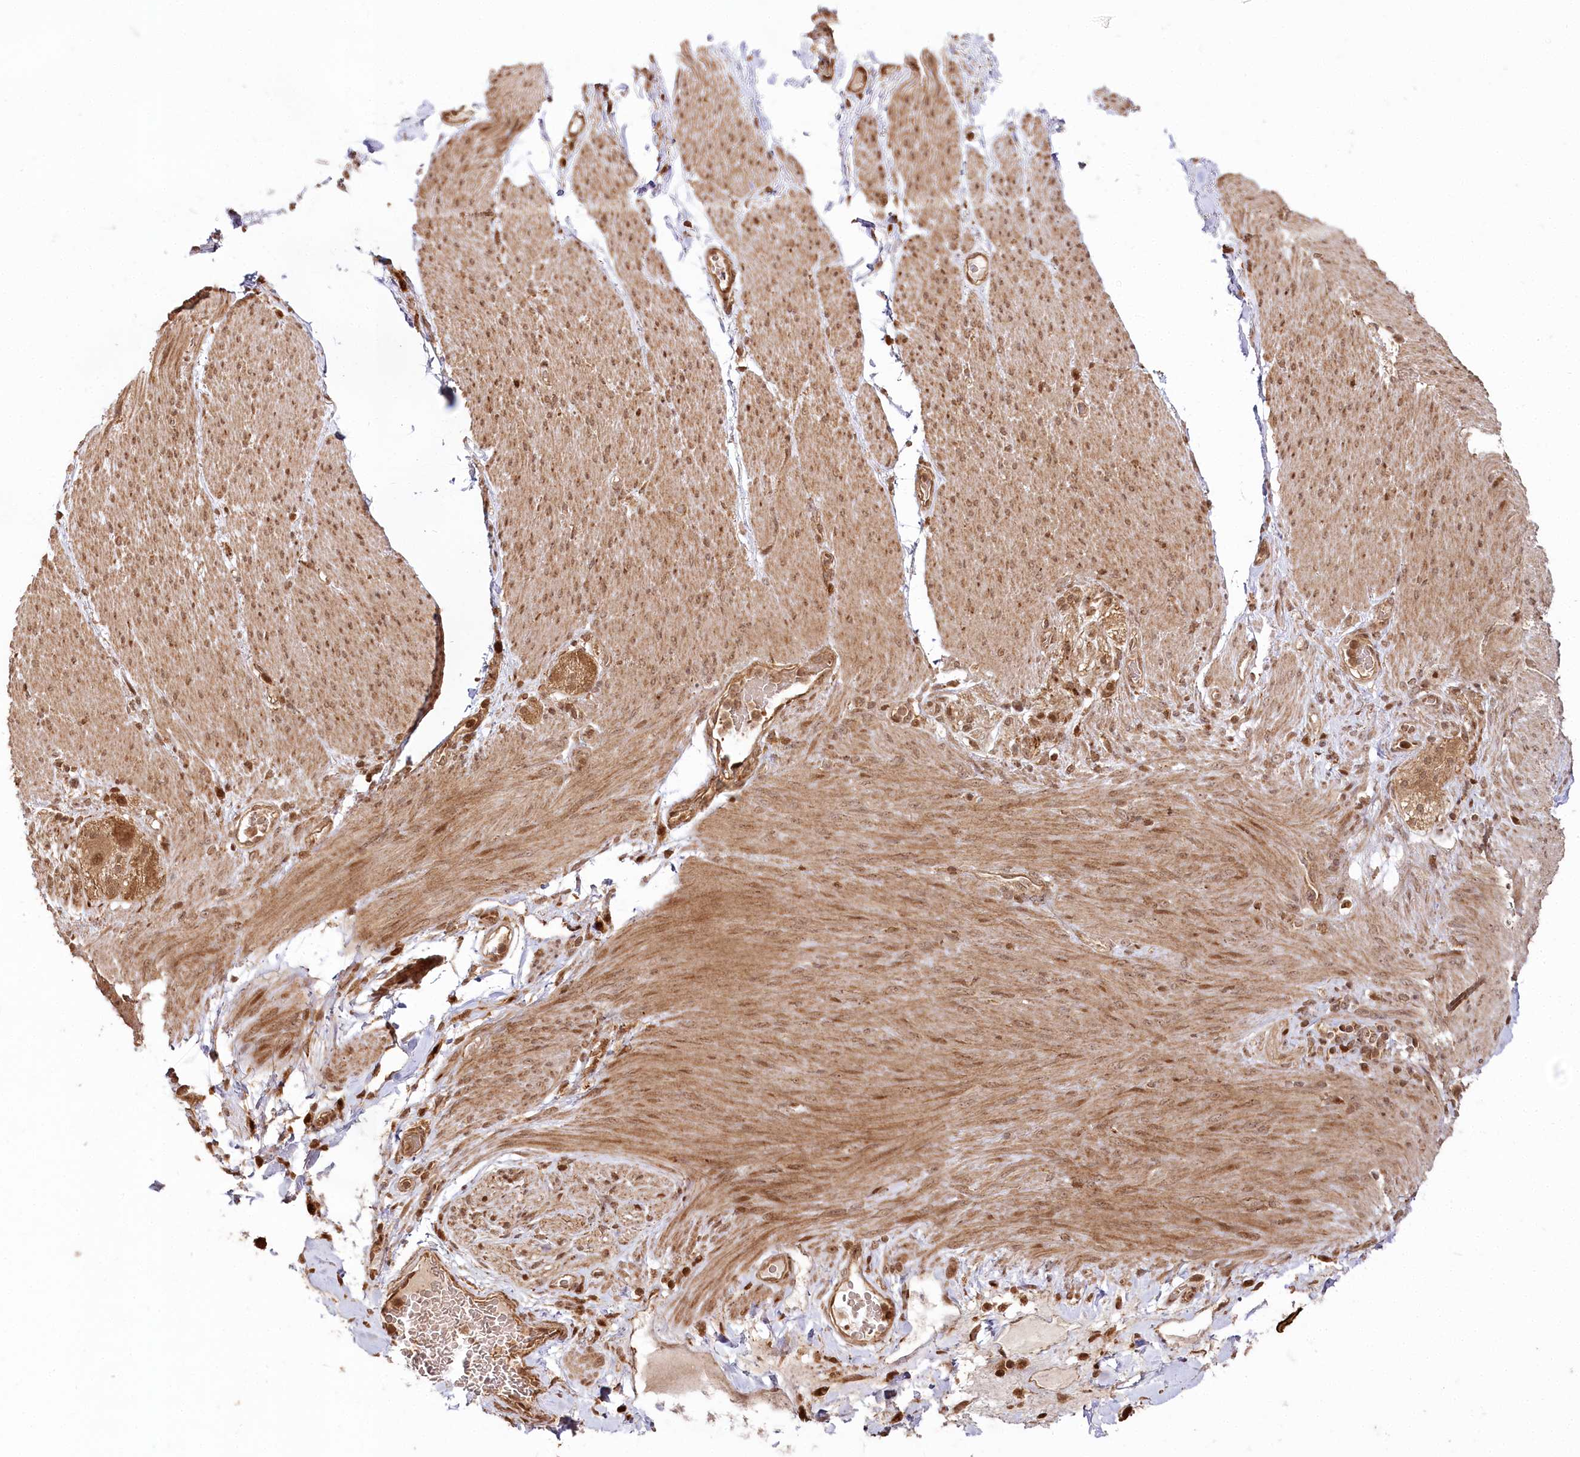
{"staining": {"intensity": "negative", "quantity": "none", "location": "none"}, "tissue": "adipose tissue", "cell_type": "Adipocytes", "image_type": "normal", "snomed": [{"axis": "morphology", "description": "Normal tissue, NOS"}, {"axis": "topography", "description": "Colon"}, {"axis": "topography", "description": "Peripheral nerve tissue"}], "caption": "Protein analysis of unremarkable adipose tissue demonstrates no significant positivity in adipocytes.", "gene": "ULK2", "patient": {"sex": "female", "age": 61}}